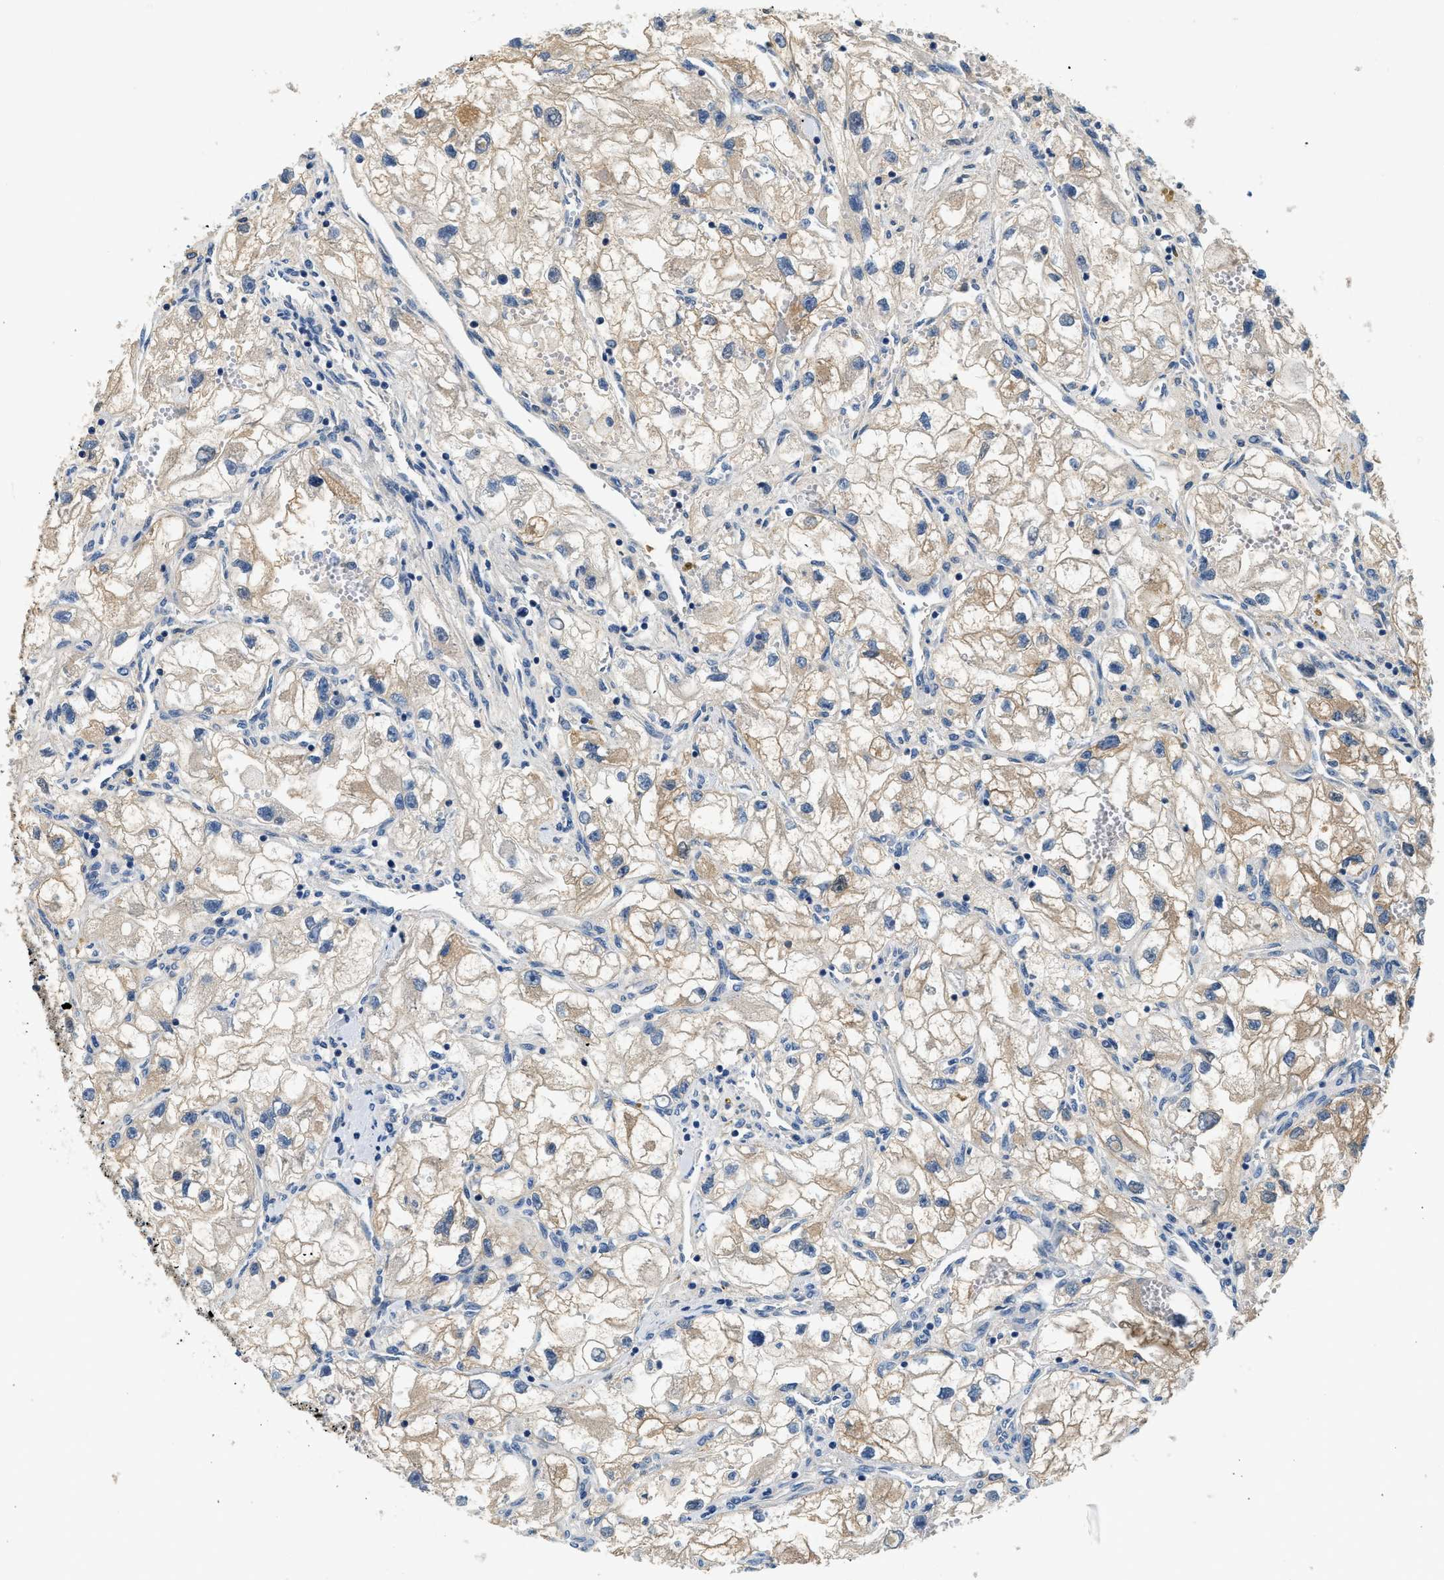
{"staining": {"intensity": "weak", "quantity": ">75%", "location": "cytoplasmic/membranous"}, "tissue": "renal cancer", "cell_type": "Tumor cells", "image_type": "cancer", "snomed": [{"axis": "morphology", "description": "Adenocarcinoma, NOS"}, {"axis": "topography", "description": "Kidney"}], "caption": "Tumor cells exhibit low levels of weak cytoplasmic/membranous positivity in approximately >75% of cells in human adenocarcinoma (renal).", "gene": "SLC35E1", "patient": {"sex": "female", "age": 70}}